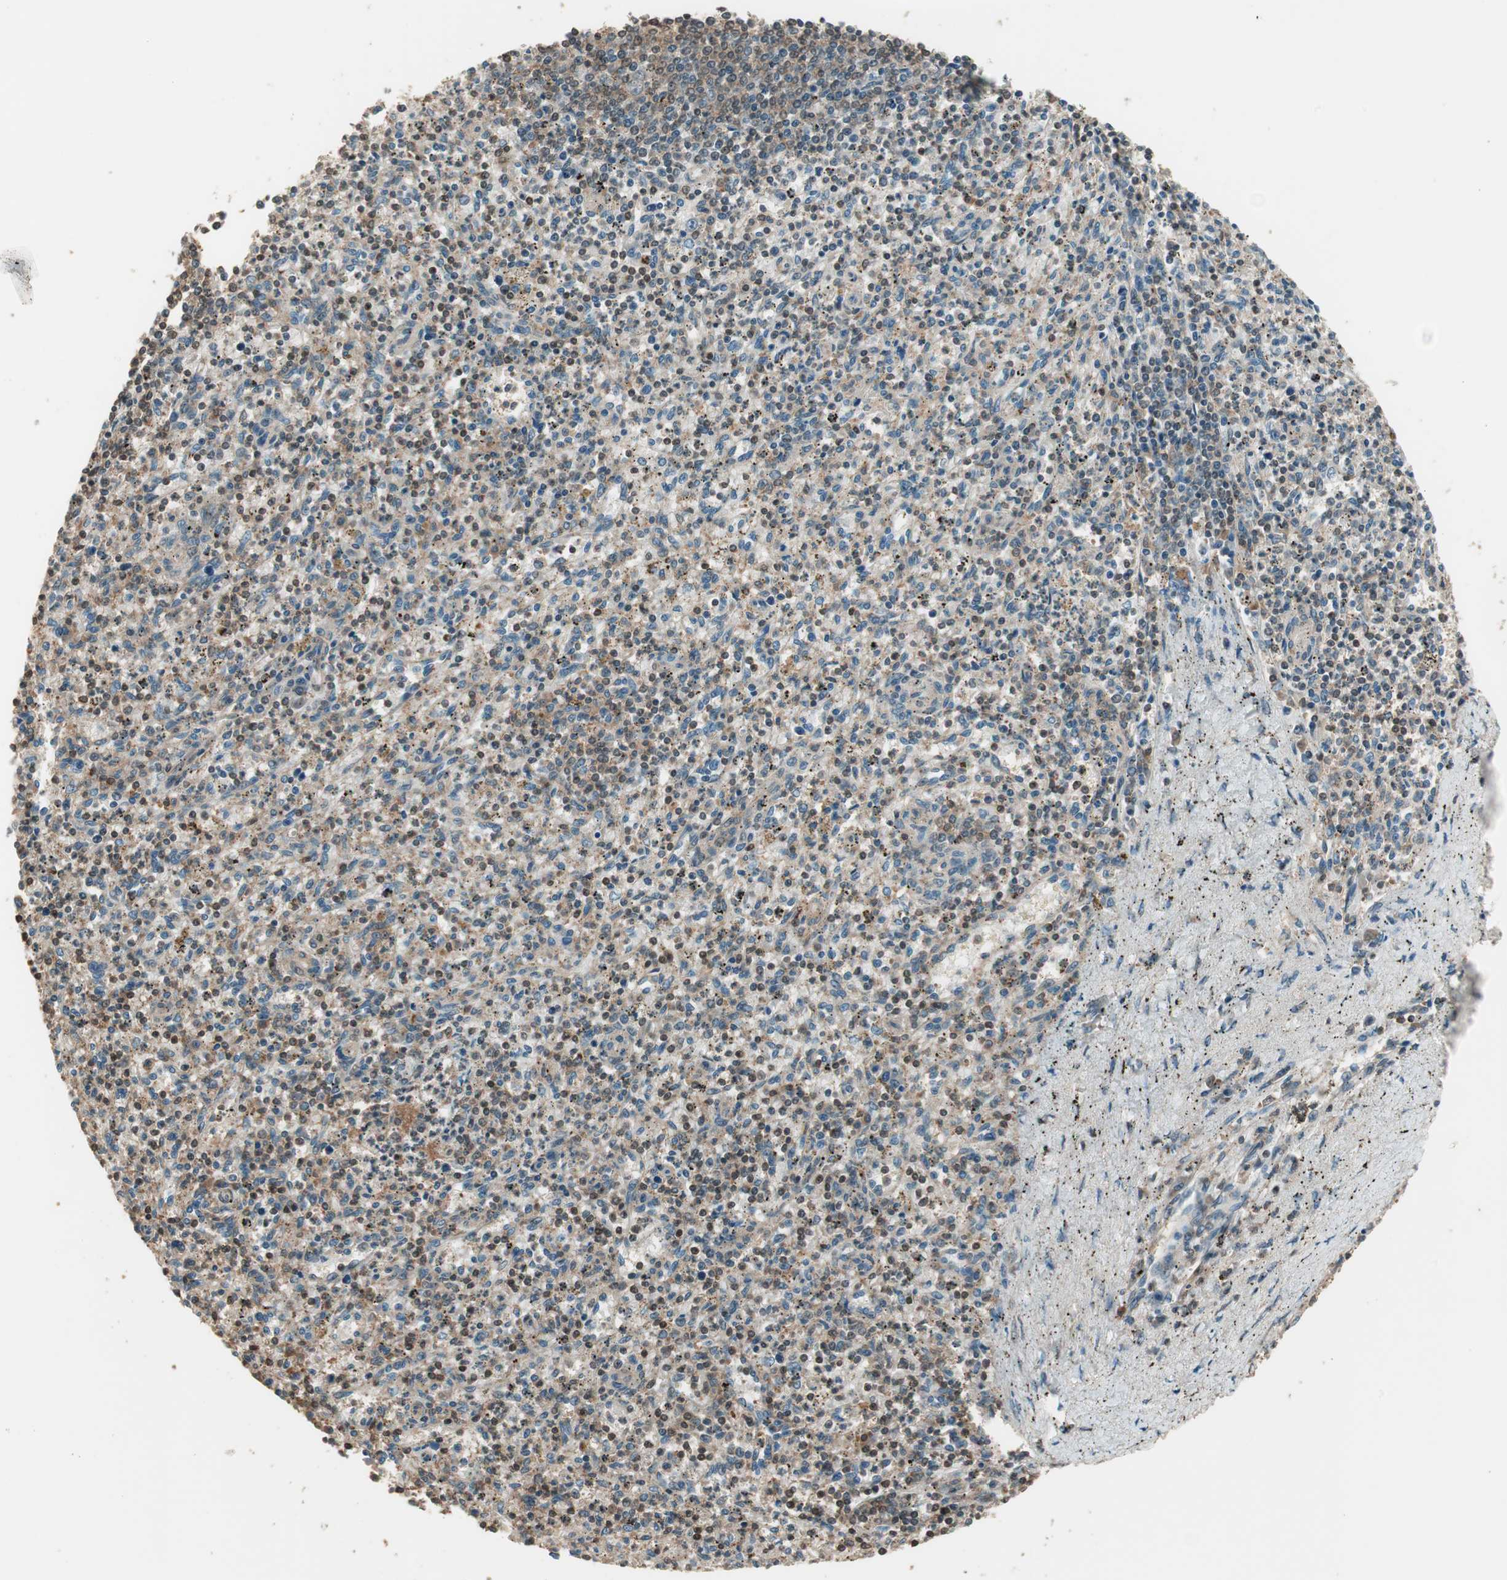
{"staining": {"intensity": "moderate", "quantity": "25%-75%", "location": "cytoplasmic/membranous,nuclear"}, "tissue": "spleen", "cell_type": "Cells in red pulp", "image_type": "normal", "snomed": [{"axis": "morphology", "description": "Normal tissue, NOS"}, {"axis": "topography", "description": "Spleen"}], "caption": "DAB (3,3'-diaminobenzidine) immunohistochemical staining of benign human spleen reveals moderate cytoplasmic/membranous,nuclear protein staining in about 25%-75% of cells in red pulp. (Stains: DAB (3,3'-diaminobenzidine) in brown, nuclei in blue, Microscopy: brightfield microscopy at high magnification).", "gene": "CNOT4", "patient": {"sex": "male", "age": 72}}